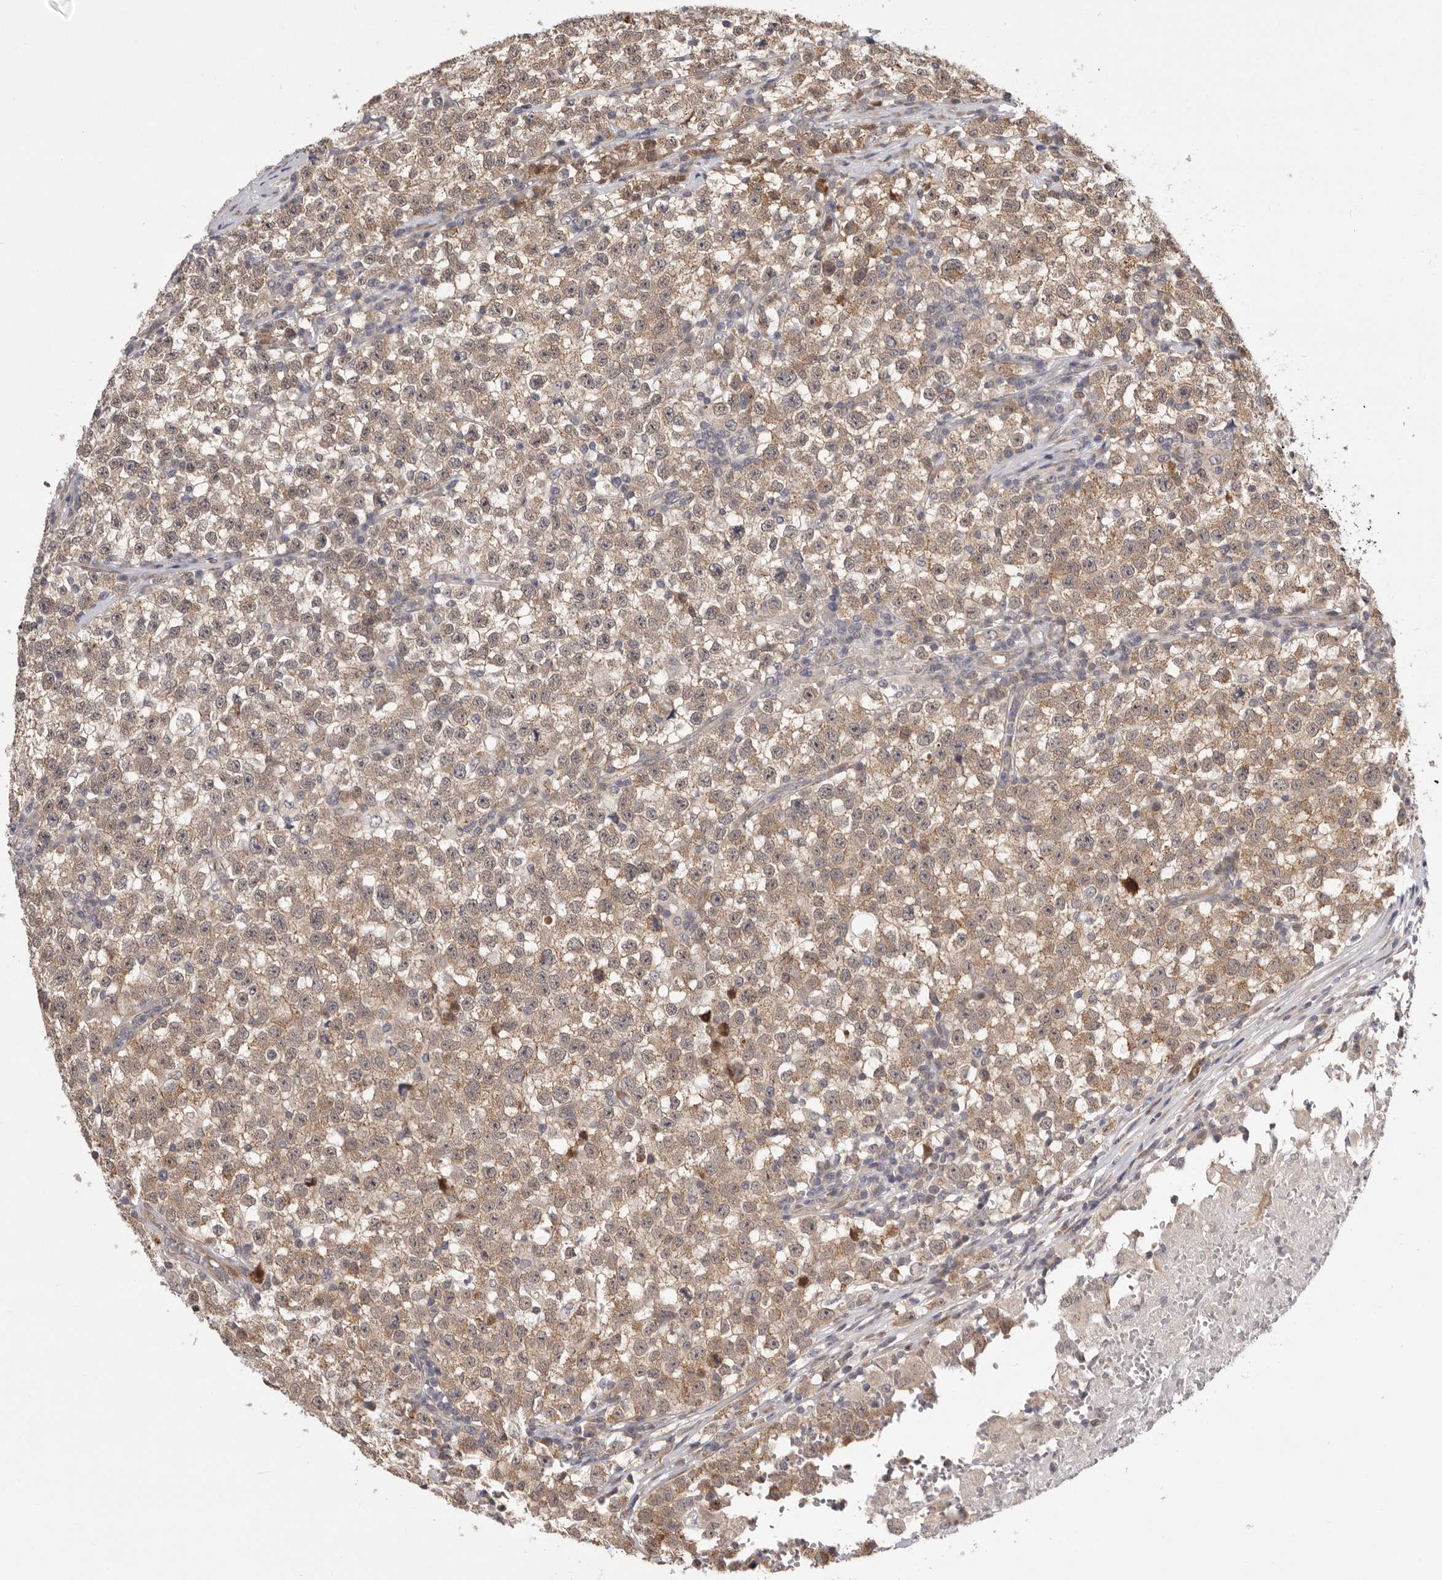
{"staining": {"intensity": "weak", "quantity": ">75%", "location": "cytoplasmic/membranous"}, "tissue": "testis cancer", "cell_type": "Tumor cells", "image_type": "cancer", "snomed": [{"axis": "morphology", "description": "Seminoma, NOS"}, {"axis": "topography", "description": "Testis"}], "caption": "Protein expression analysis of seminoma (testis) displays weak cytoplasmic/membranous expression in about >75% of tumor cells.", "gene": "GLRX3", "patient": {"sex": "male", "age": 22}}